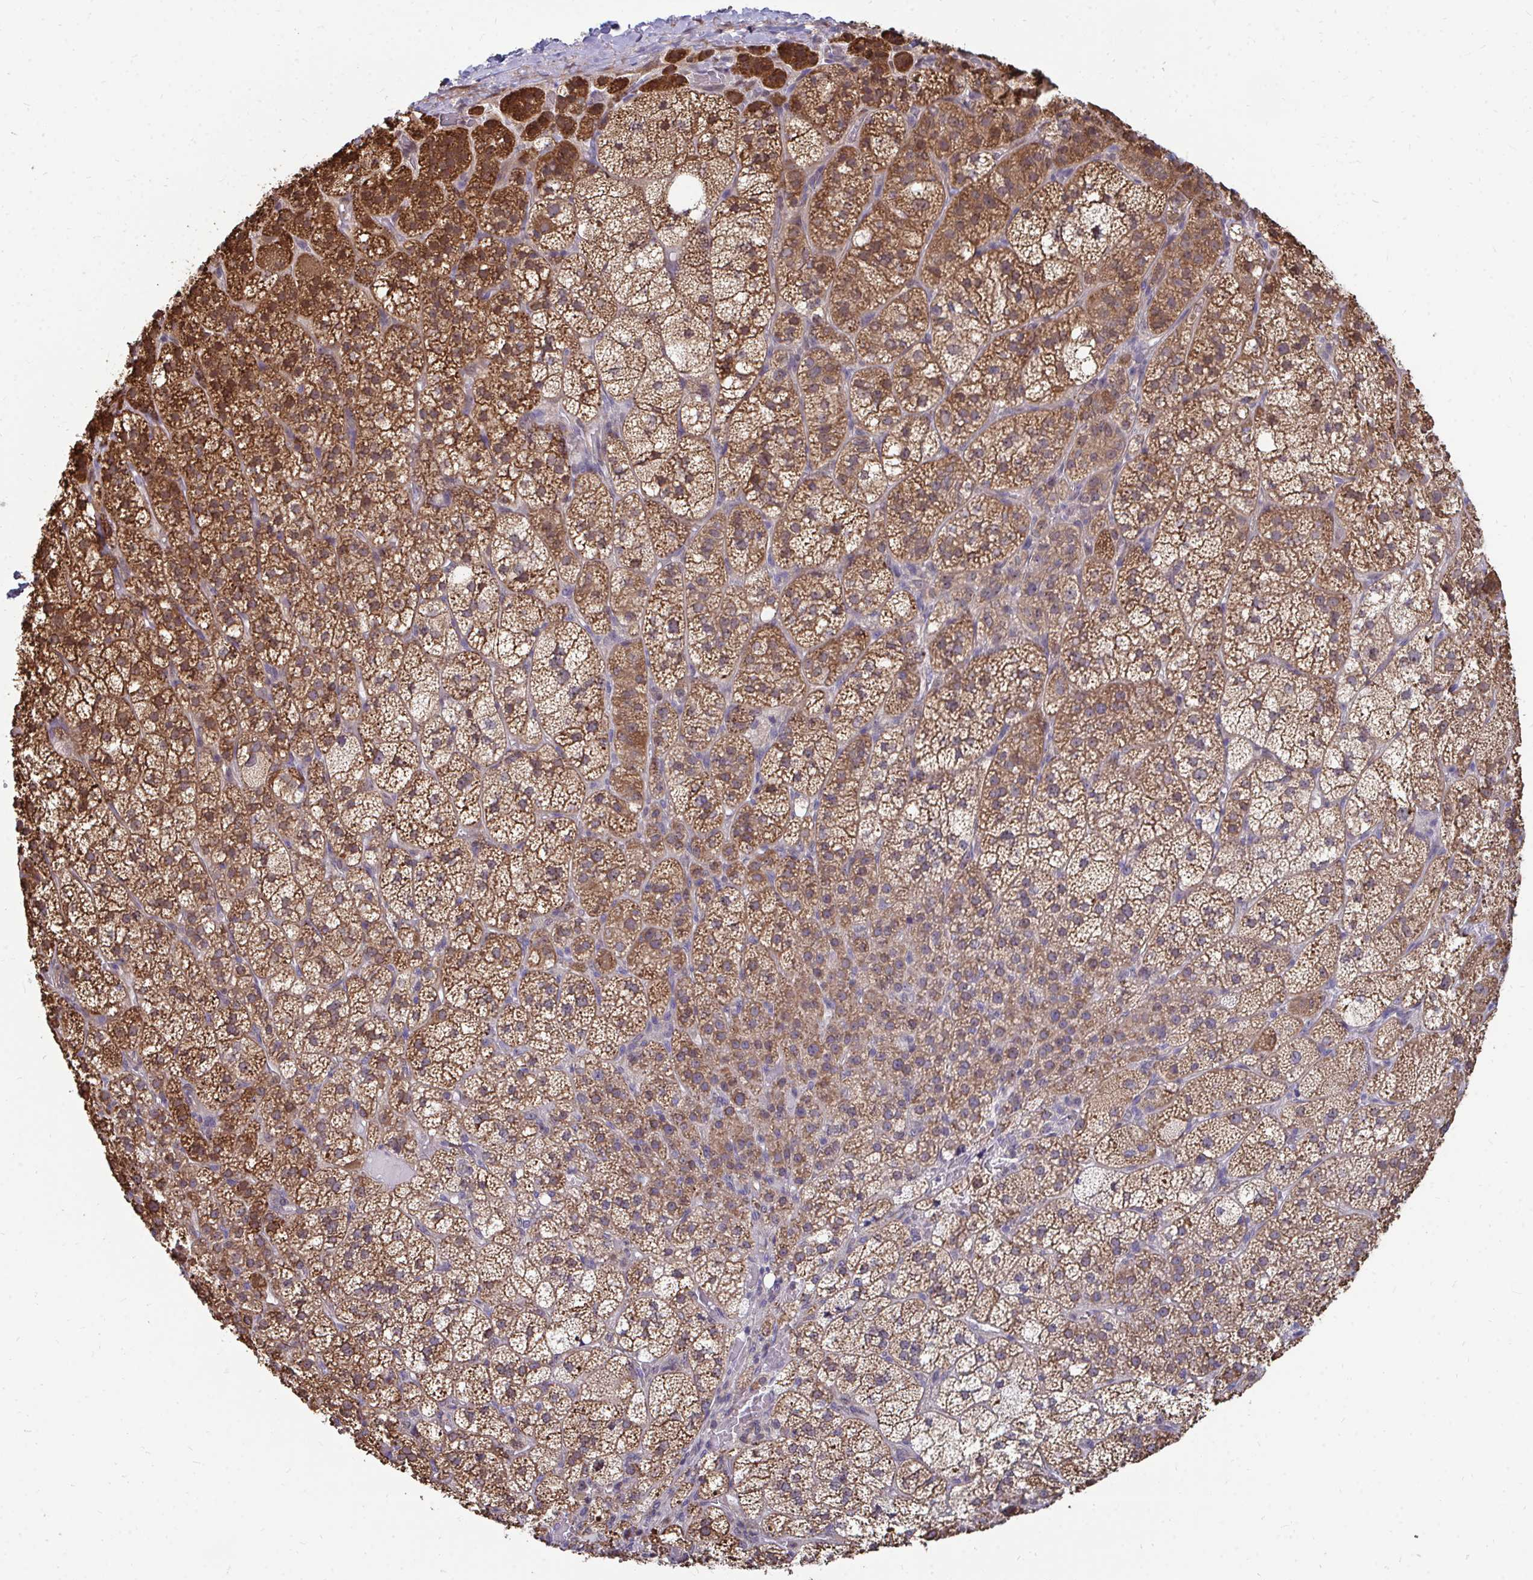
{"staining": {"intensity": "strong", "quantity": ">75%", "location": "cytoplasmic/membranous"}, "tissue": "adrenal gland", "cell_type": "Glandular cells", "image_type": "normal", "snomed": [{"axis": "morphology", "description": "Normal tissue, NOS"}, {"axis": "topography", "description": "Adrenal gland"}], "caption": "IHC histopathology image of unremarkable adrenal gland: adrenal gland stained using immunohistochemistry reveals high levels of strong protein expression localized specifically in the cytoplasmic/membranous of glandular cells, appearing as a cytoplasmic/membranous brown color.", "gene": "DNAJA2", "patient": {"sex": "female", "age": 60}}